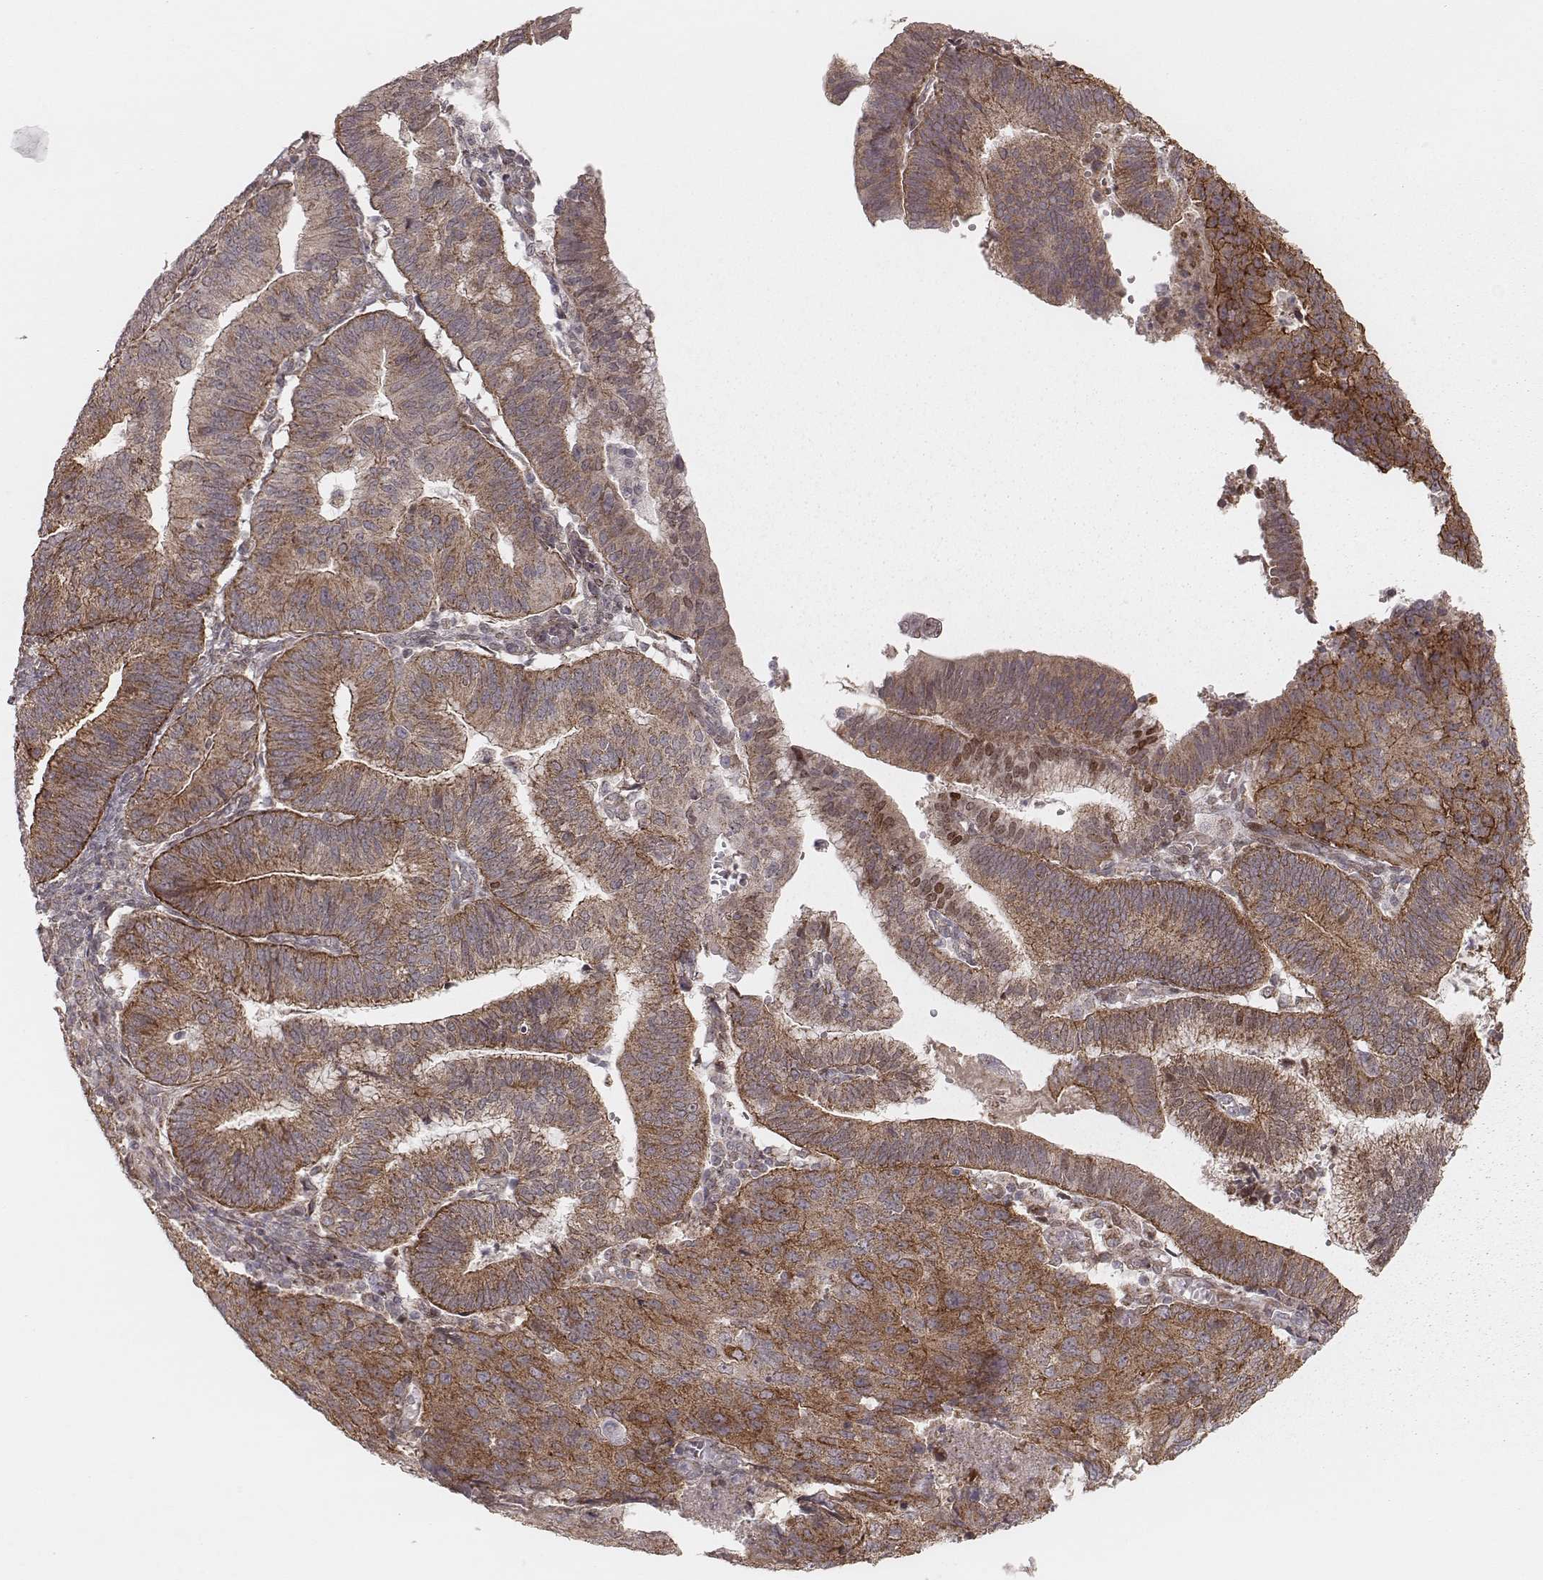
{"staining": {"intensity": "moderate", "quantity": "25%-75%", "location": "cytoplasmic/membranous"}, "tissue": "endometrial cancer", "cell_type": "Tumor cells", "image_type": "cancer", "snomed": [{"axis": "morphology", "description": "Adenocarcinoma, NOS"}, {"axis": "topography", "description": "Endometrium"}], "caption": "Immunohistochemistry photomicrograph of endometrial adenocarcinoma stained for a protein (brown), which displays medium levels of moderate cytoplasmic/membranous staining in approximately 25%-75% of tumor cells.", "gene": "NDUFA7", "patient": {"sex": "female", "age": 82}}